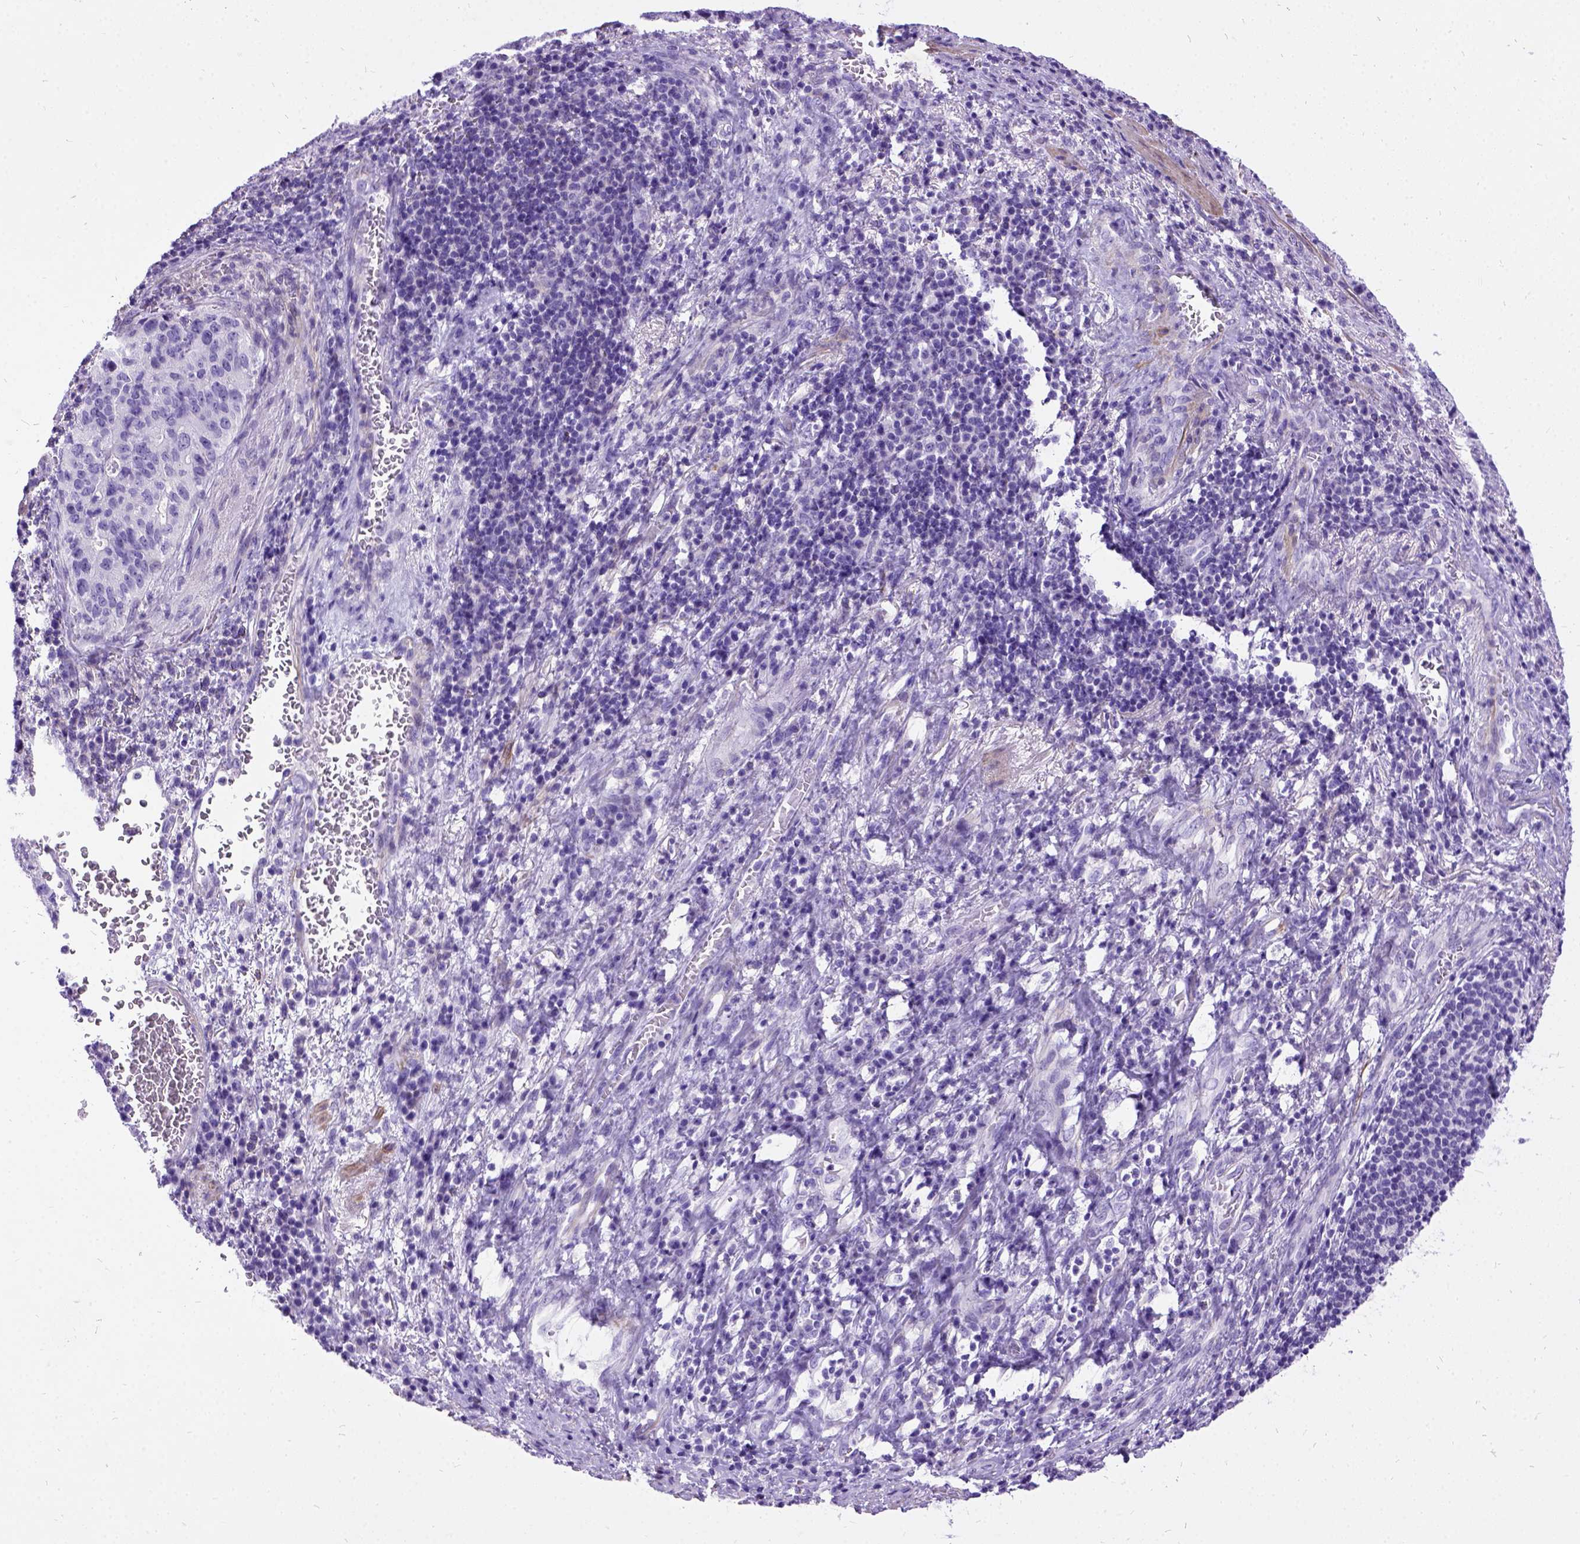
{"staining": {"intensity": "negative", "quantity": "none", "location": "none"}, "tissue": "stomach cancer", "cell_type": "Tumor cells", "image_type": "cancer", "snomed": [{"axis": "morphology", "description": "Adenocarcinoma, NOS"}, {"axis": "topography", "description": "Stomach, upper"}], "caption": "Immunohistochemical staining of stomach cancer exhibits no significant staining in tumor cells. (DAB (3,3'-diaminobenzidine) IHC visualized using brightfield microscopy, high magnification).", "gene": "PRG2", "patient": {"sex": "female", "age": 67}}